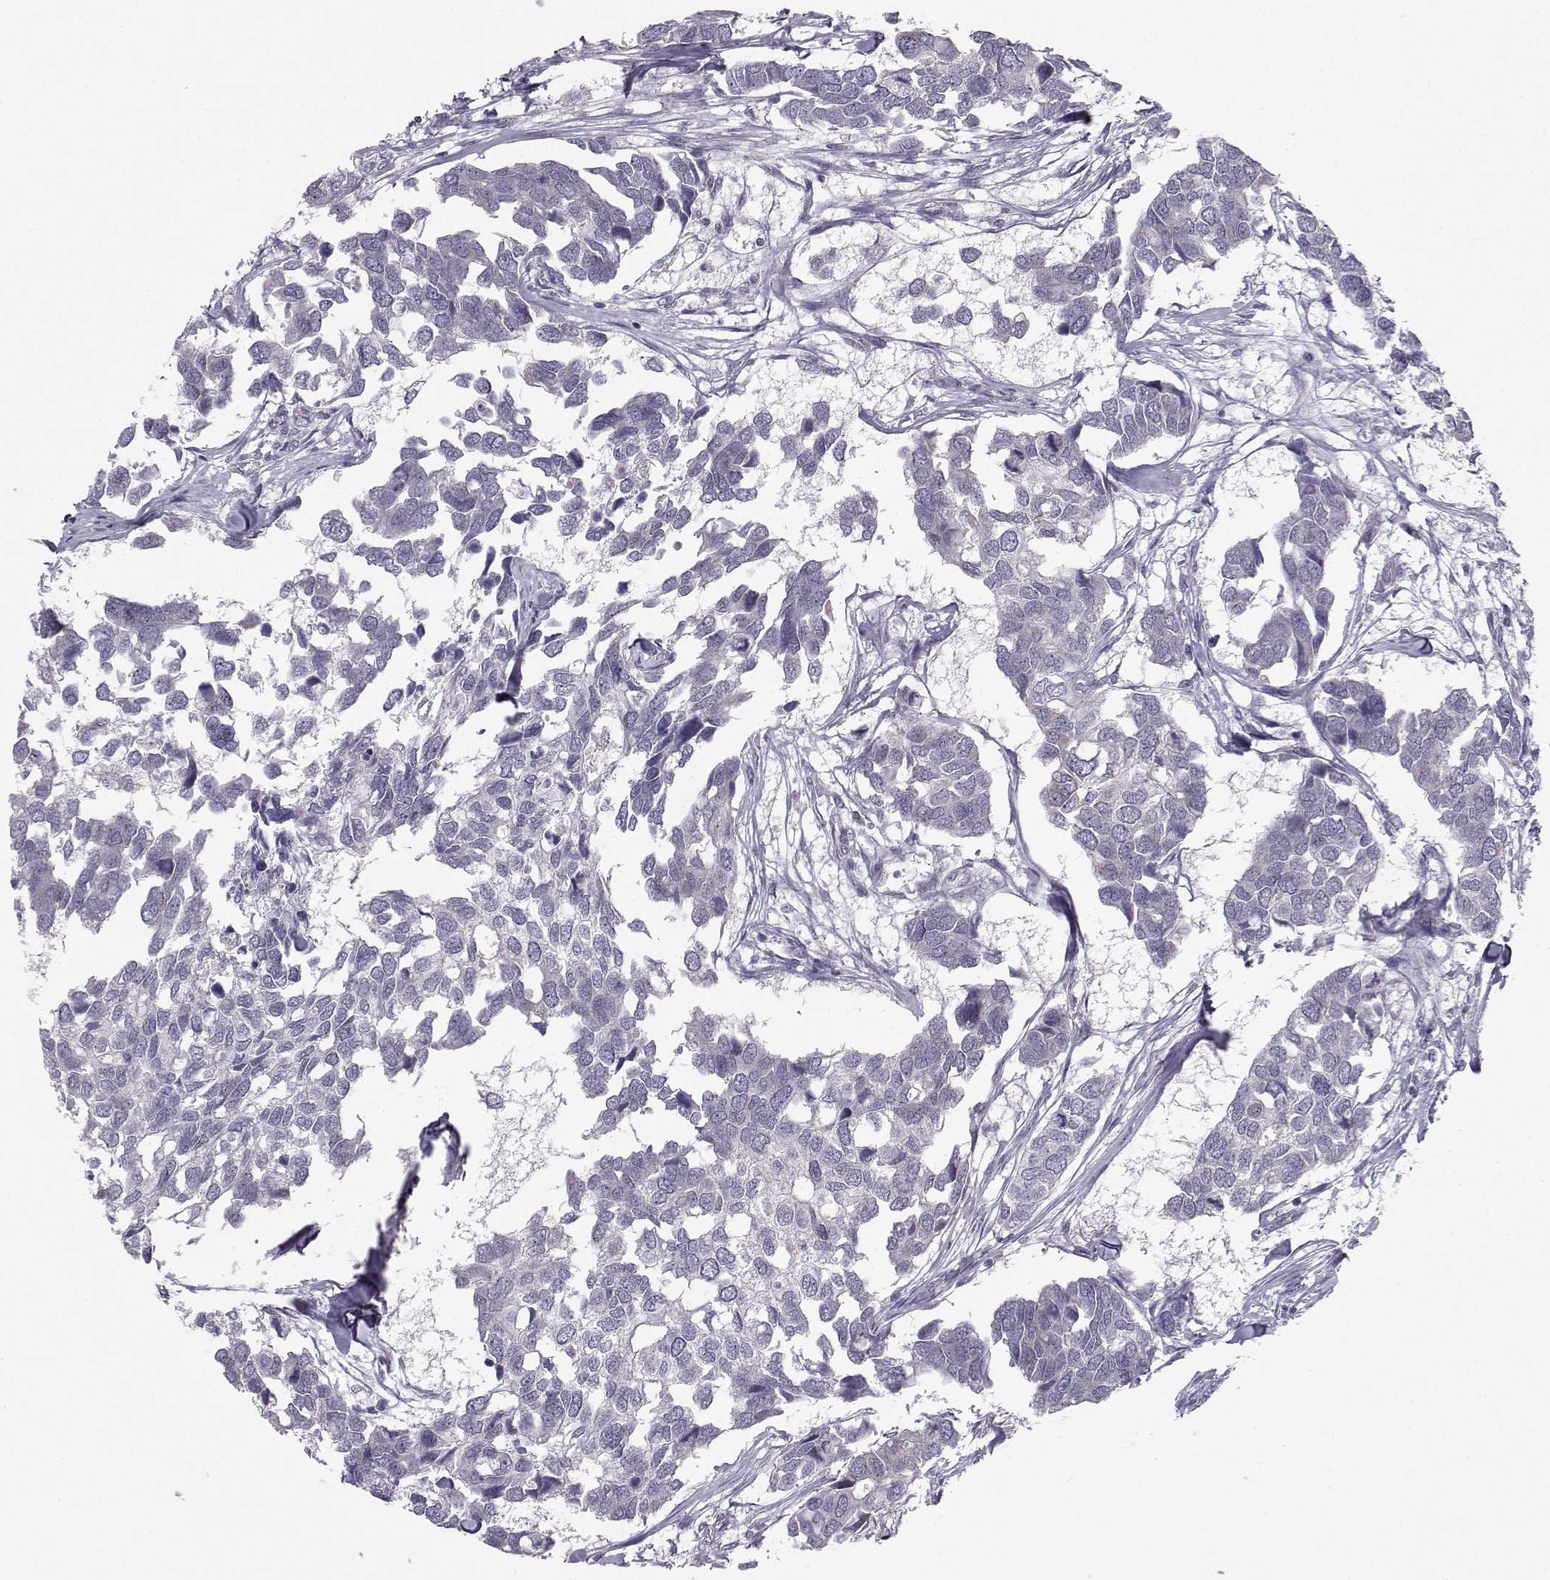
{"staining": {"intensity": "negative", "quantity": "none", "location": "none"}, "tissue": "breast cancer", "cell_type": "Tumor cells", "image_type": "cancer", "snomed": [{"axis": "morphology", "description": "Duct carcinoma"}, {"axis": "topography", "description": "Breast"}], "caption": "High magnification brightfield microscopy of breast cancer stained with DAB (3,3'-diaminobenzidine) (brown) and counterstained with hematoxylin (blue): tumor cells show no significant expression.", "gene": "KIF13B", "patient": {"sex": "female", "age": 83}}